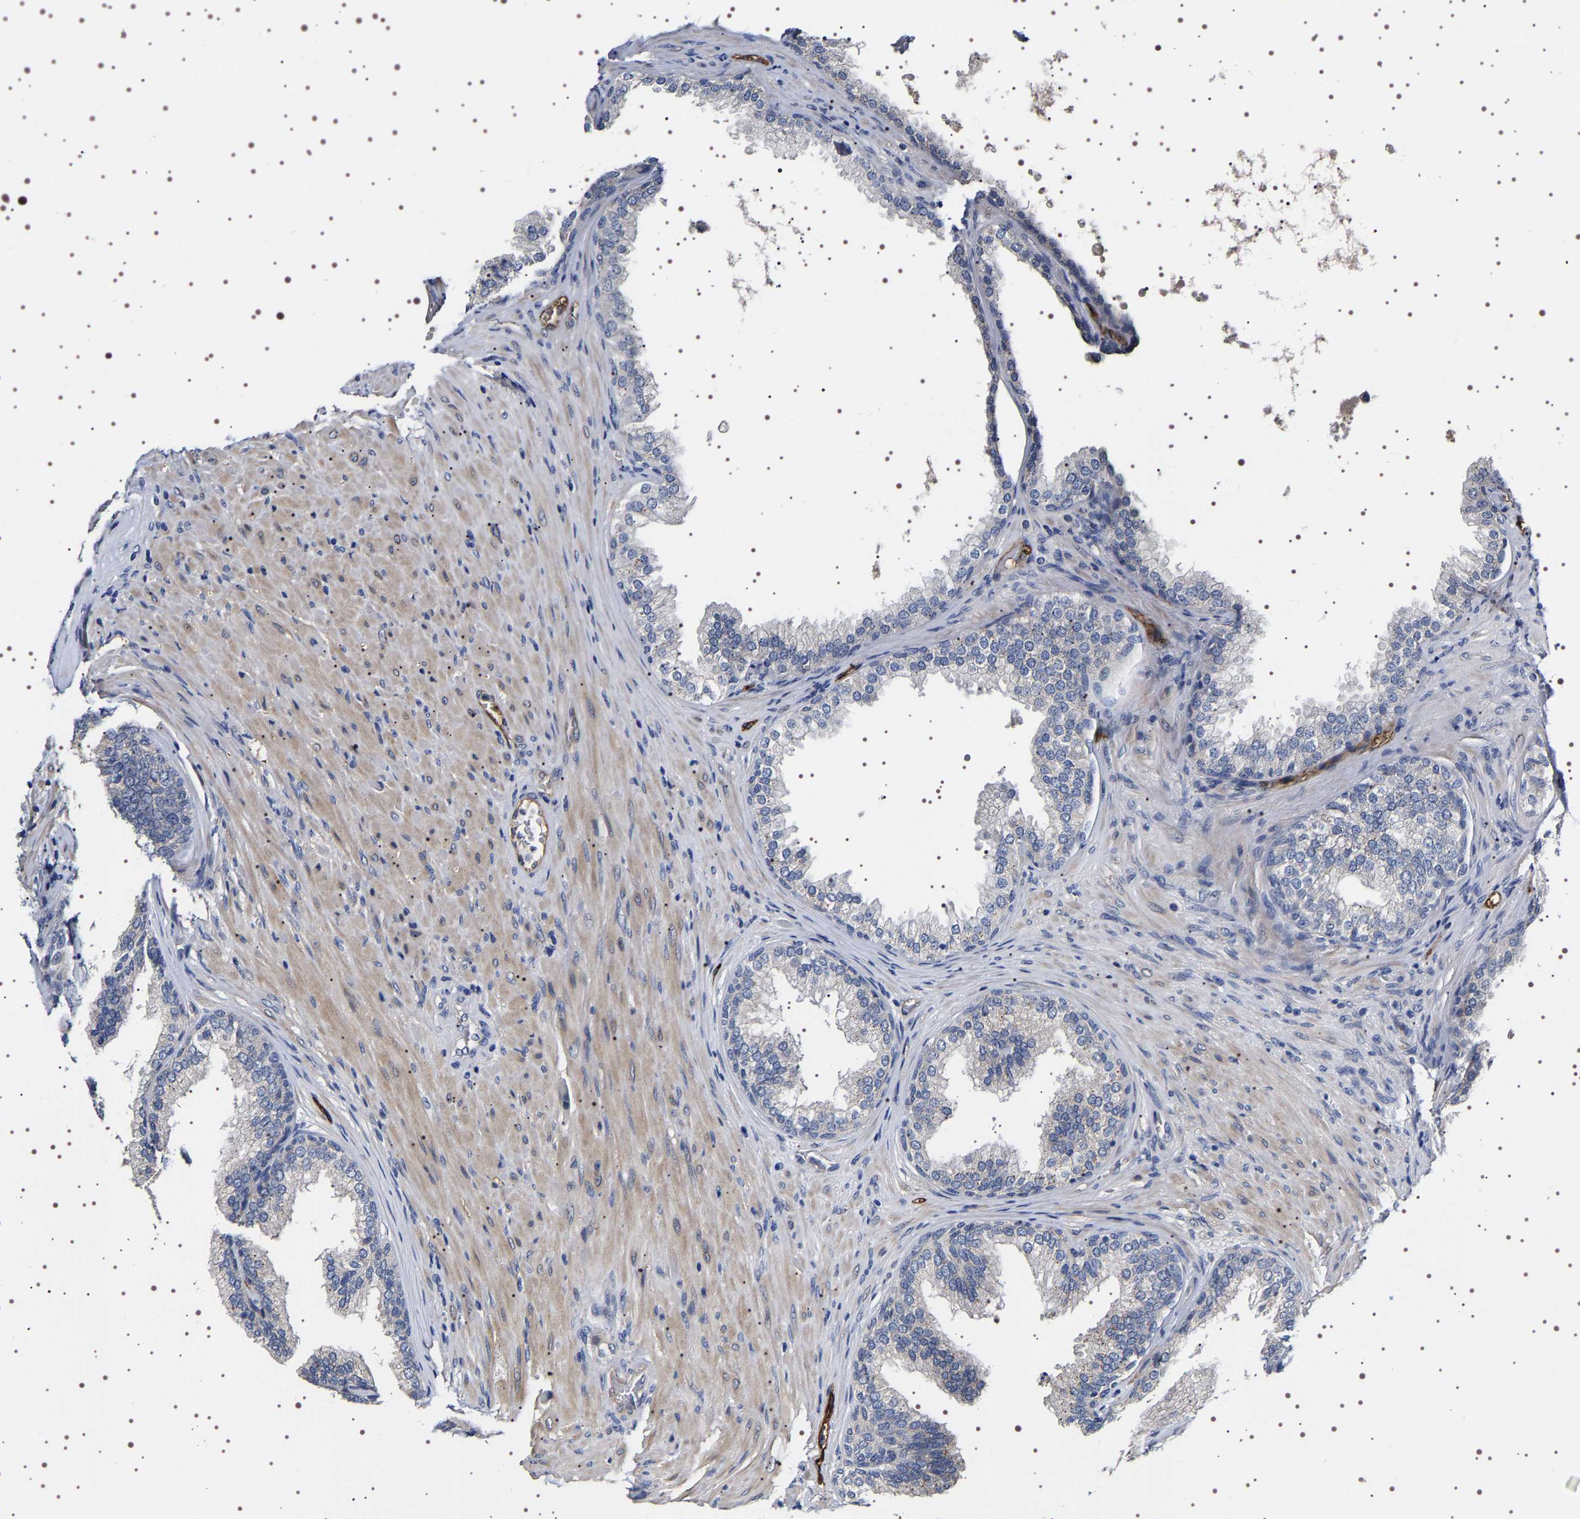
{"staining": {"intensity": "weak", "quantity": "<25%", "location": "cytoplasmic/membranous"}, "tissue": "prostate", "cell_type": "Glandular cells", "image_type": "normal", "snomed": [{"axis": "morphology", "description": "Normal tissue, NOS"}, {"axis": "topography", "description": "Prostate"}], "caption": "A high-resolution histopathology image shows immunohistochemistry (IHC) staining of normal prostate, which exhibits no significant positivity in glandular cells.", "gene": "ALPL", "patient": {"sex": "male", "age": 76}}